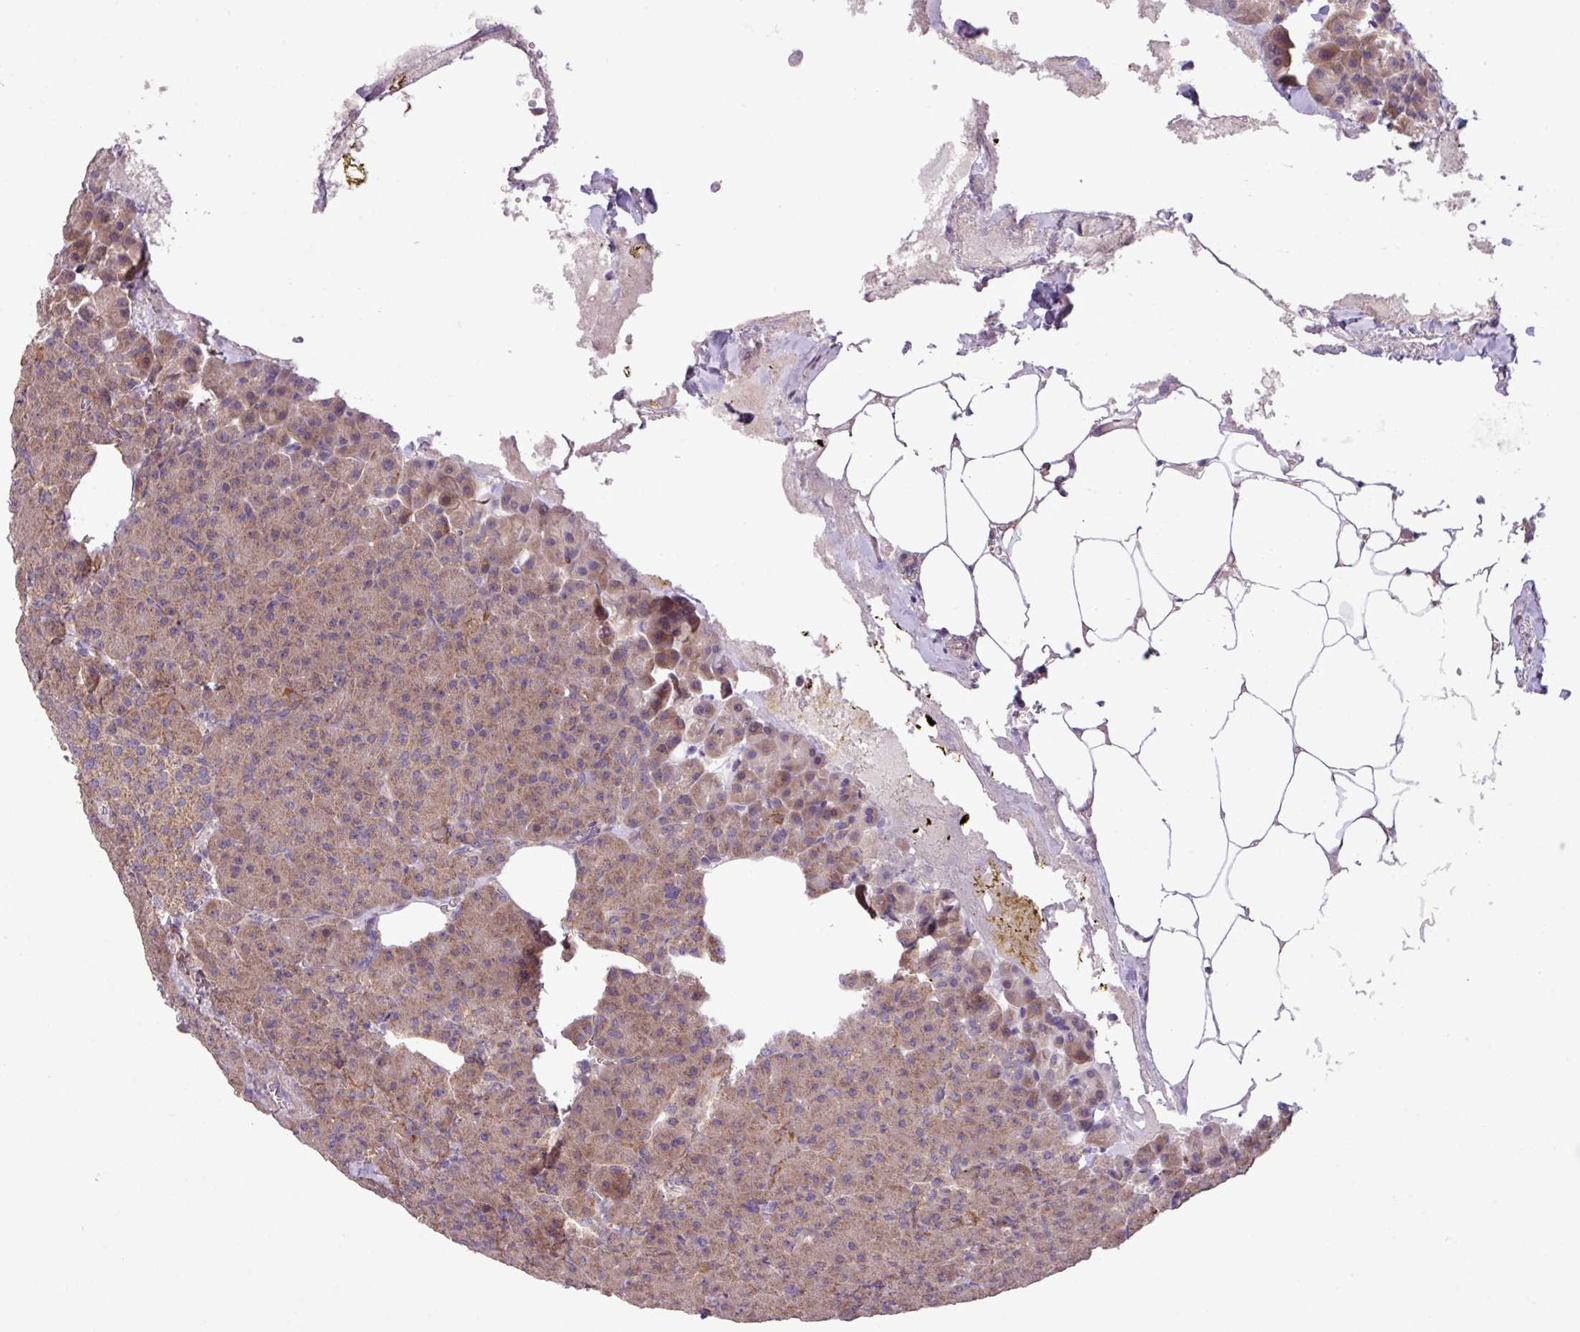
{"staining": {"intensity": "weak", "quantity": ">75%", "location": "cytoplasmic/membranous"}, "tissue": "pancreas", "cell_type": "Exocrine glandular cells", "image_type": "normal", "snomed": [{"axis": "morphology", "description": "Normal tissue, NOS"}, {"axis": "topography", "description": "Pancreas"}], "caption": "Protein expression analysis of unremarkable human pancreas reveals weak cytoplasmic/membranous positivity in about >75% of exocrine glandular cells. (IHC, brightfield microscopy, high magnification).", "gene": "TIMM10B", "patient": {"sex": "female", "age": 74}}